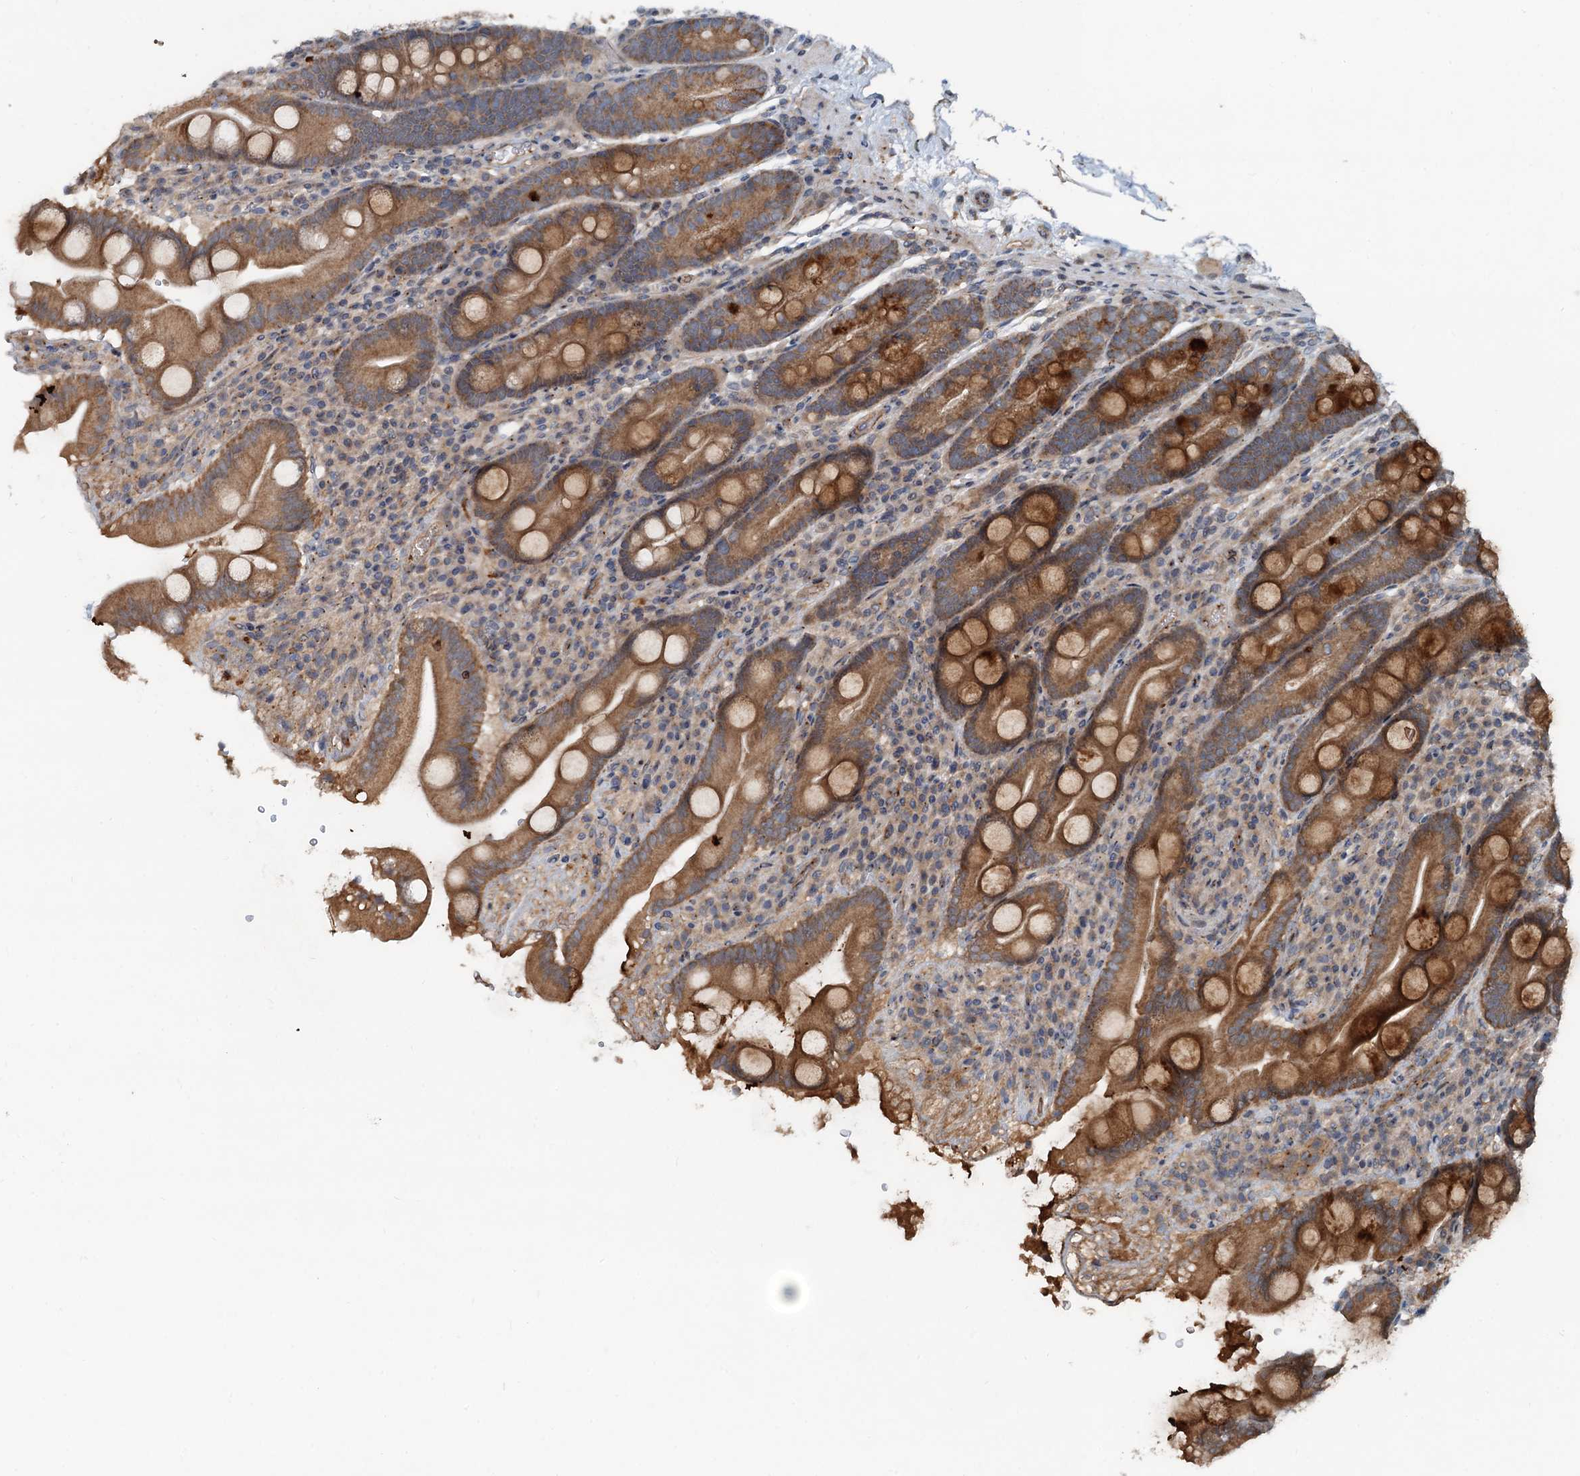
{"staining": {"intensity": "strong", "quantity": ">75%", "location": "cytoplasmic/membranous"}, "tissue": "duodenum", "cell_type": "Glandular cells", "image_type": "normal", "snomed": [{"axis": "morphology", "description": "Normal tissue, NOS"}, {"axis": "topography", "description": "Duodenum"}], "caption": "Protein expression analysis of benign human duodenum reveals strong cytoplasmic/membranous expression in about >75% of glandular cells.", "gene": "CEP68", "patient": {"sex": "male", "age": 35}}